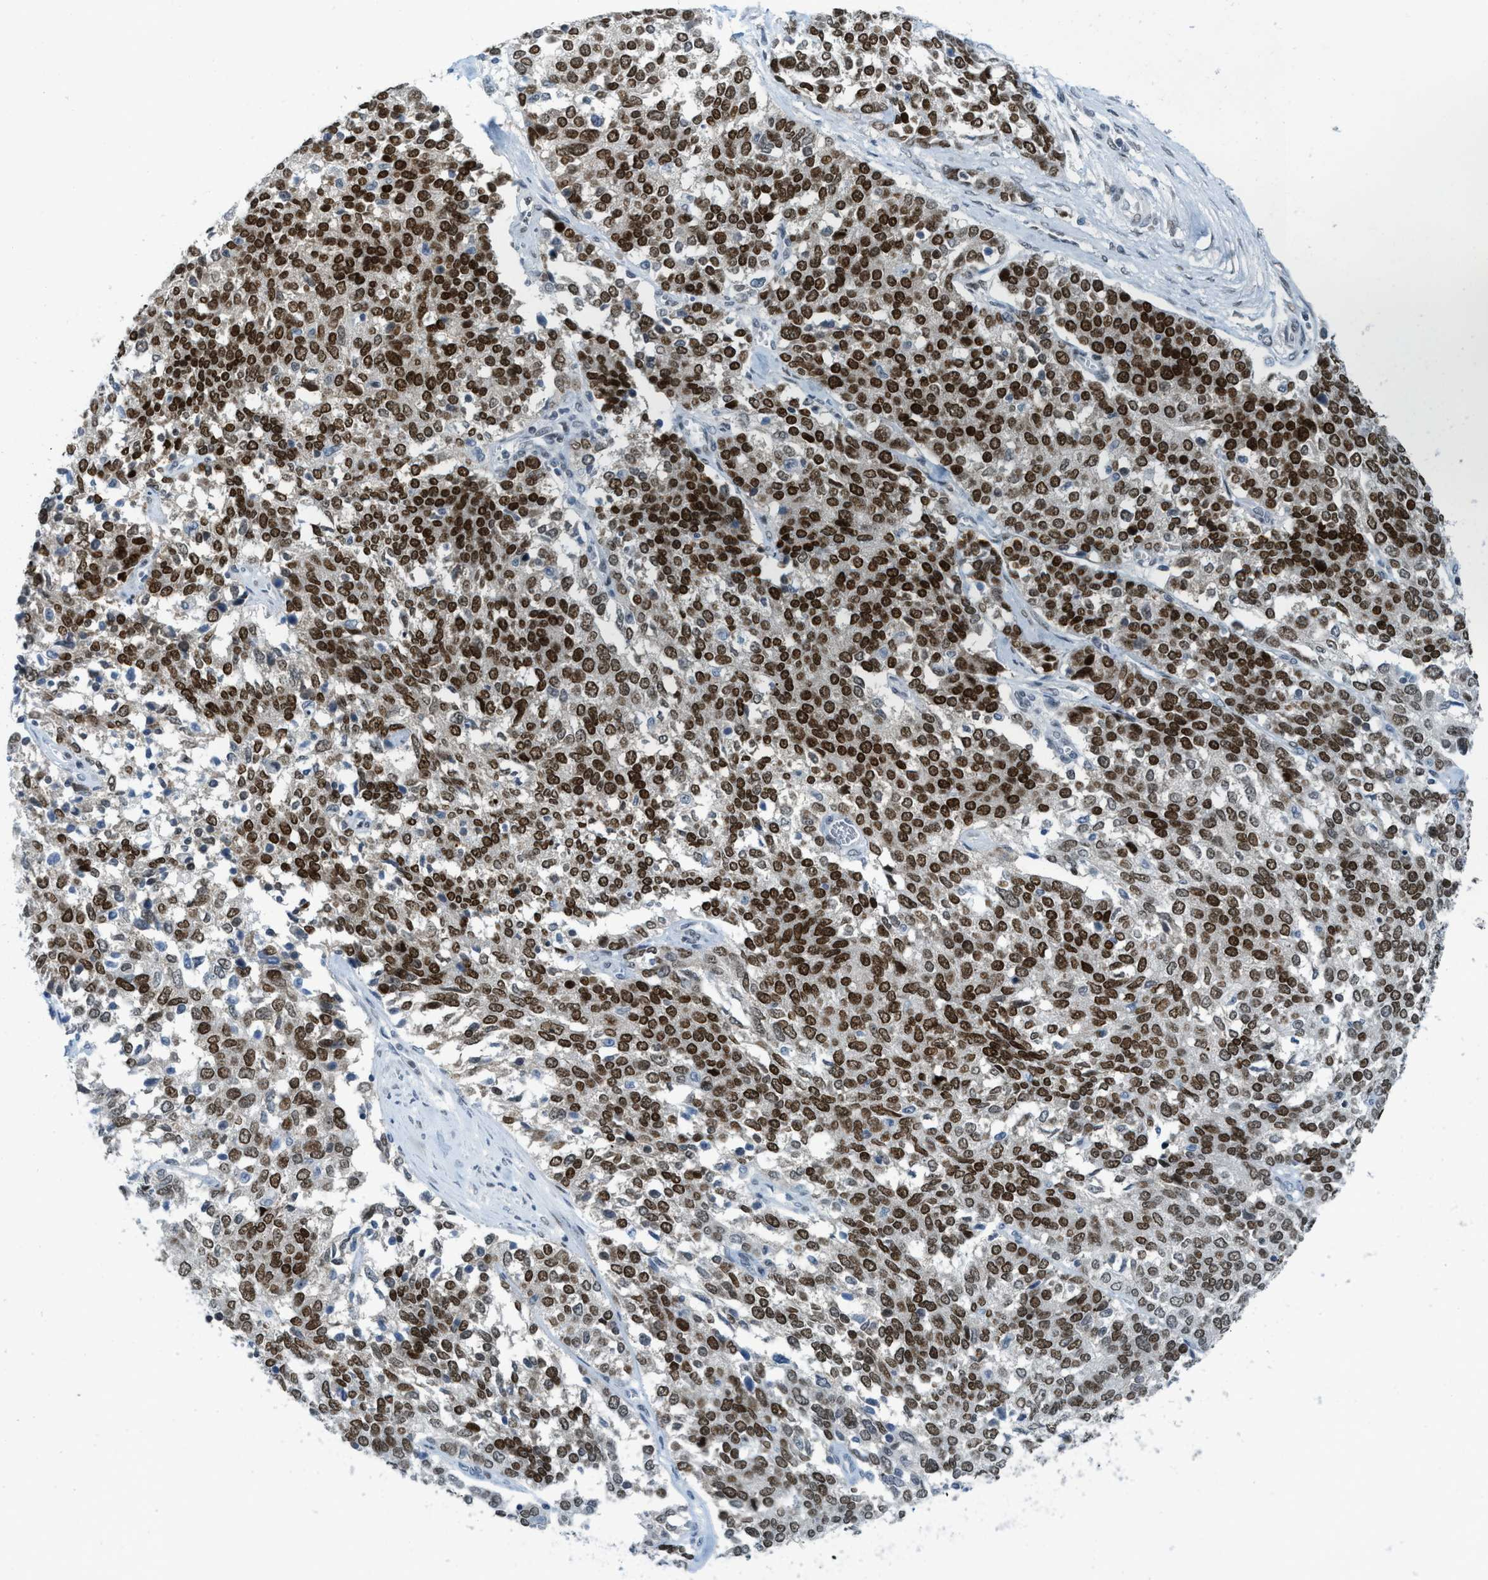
{"staining": {"intensity": "strong", "quantity": ">75%", "location": "nuclear"}, "tissue": "ovarian cancer", "cell_type": "Tumor cells", "image_type": "cancer", "snomed": [{"axis": "morphology", "description": "Cystadenocarcinoma, serous, NOS"}, {"axis": "topography", "description": "Ovary"}], "caption": "Immunohistochemical staining of ovarian cancer exhibits strong nuclear protein staining in approximately >75% of tumor cells. (brown staining indicates protein expression, while blue staining denotes nuclei).", "gene": "PBX1", "patient": {"sex": "female", "age": 44}}